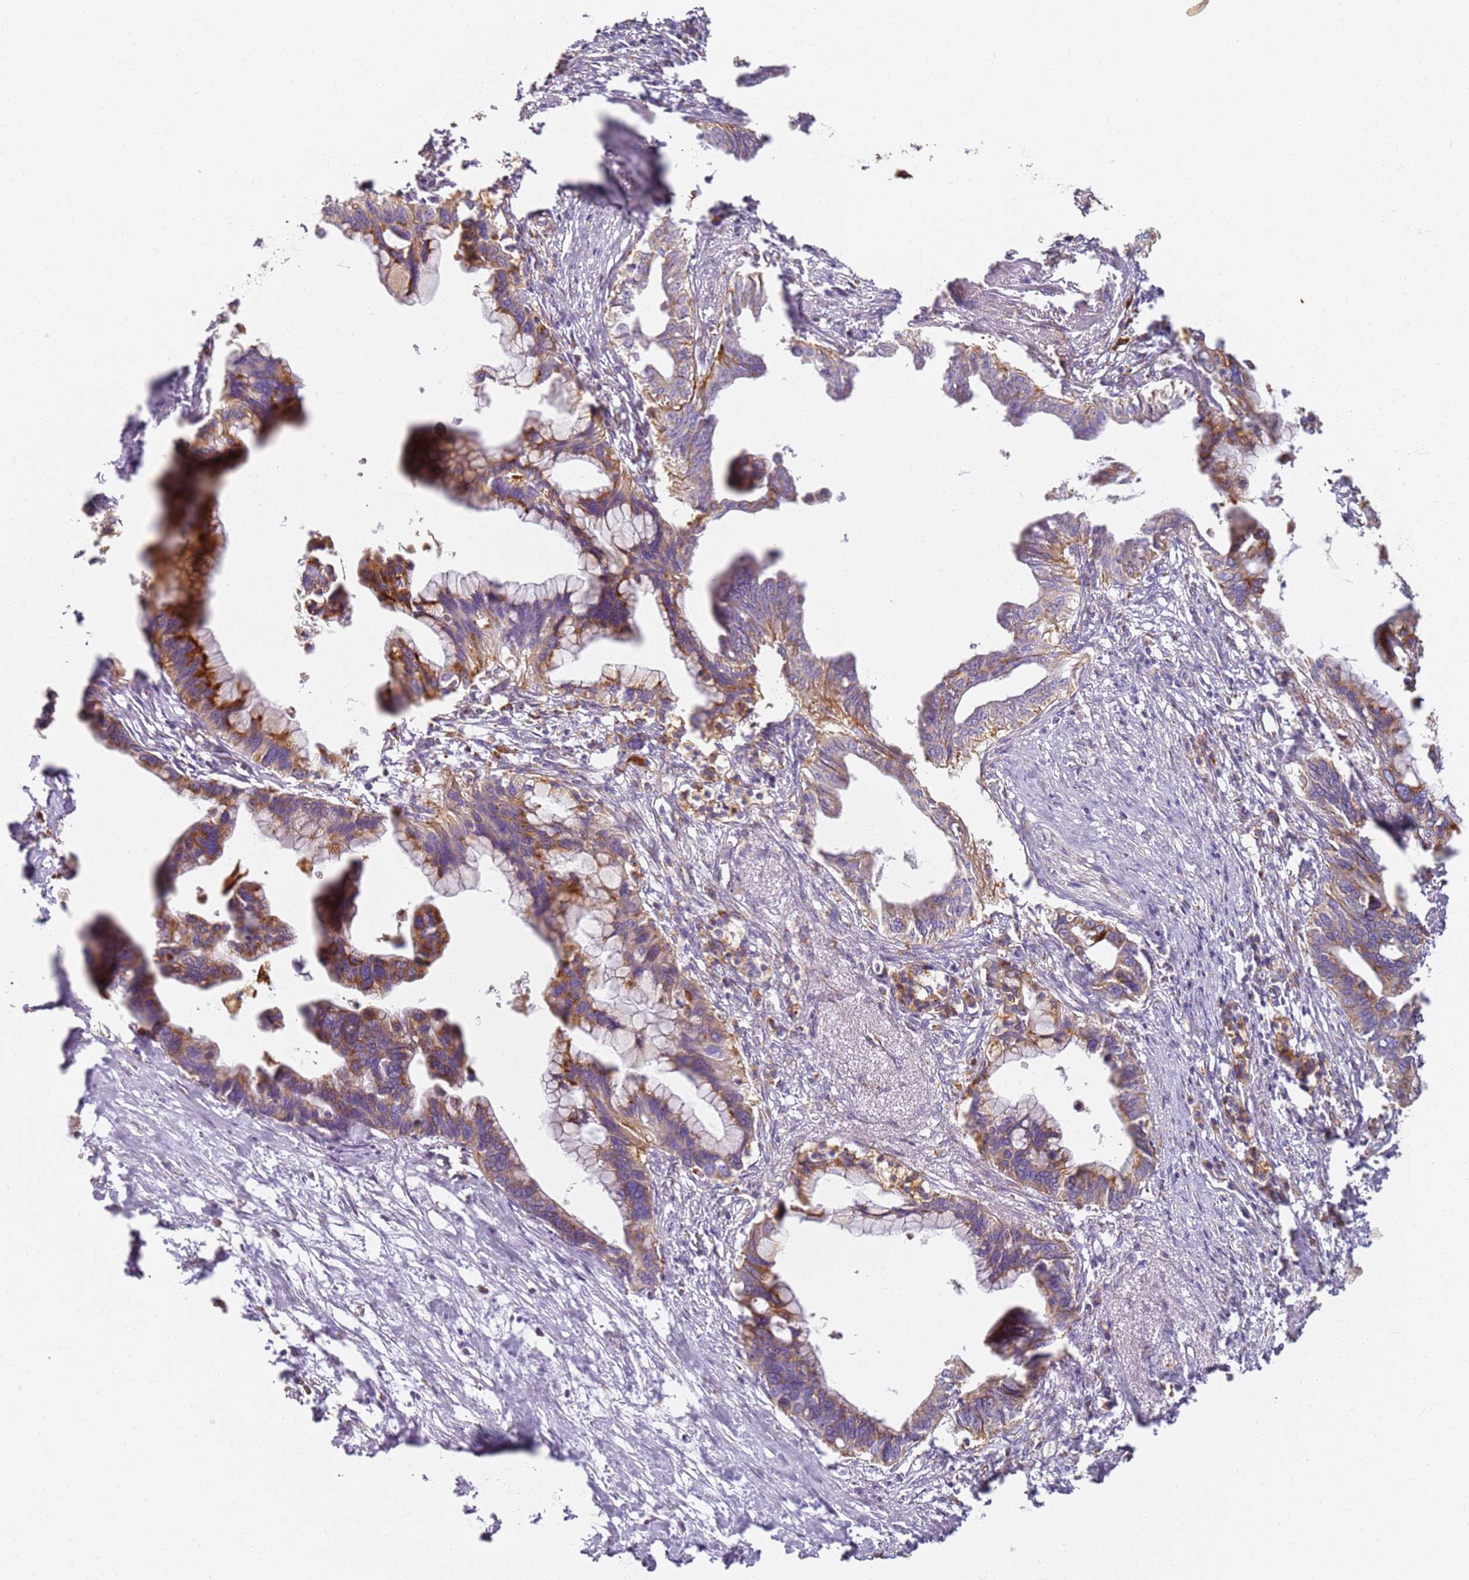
{"staining": {"intensity": "moderate", "quantity": ">75%", "location": "cytoplasmic/membranous"}, "tissue": "pancreatic cancer", "cell_type": "Tumor cells", "image_type": "cancer", "snomed": [{"axis": "morphology", "description": "Adenocarcinoma, NOS"}, {"axis": "topography", "description": "Pancreas"}], "caption": "Pancreatic adenocarcinoma was stained to show a protein in brown. There is medium levels of moderate cytoplasmic/membranous staining in about >75% of tumor cells.", "gene": "PROKR2", "patient": {"sex": "female", "age": 83}}